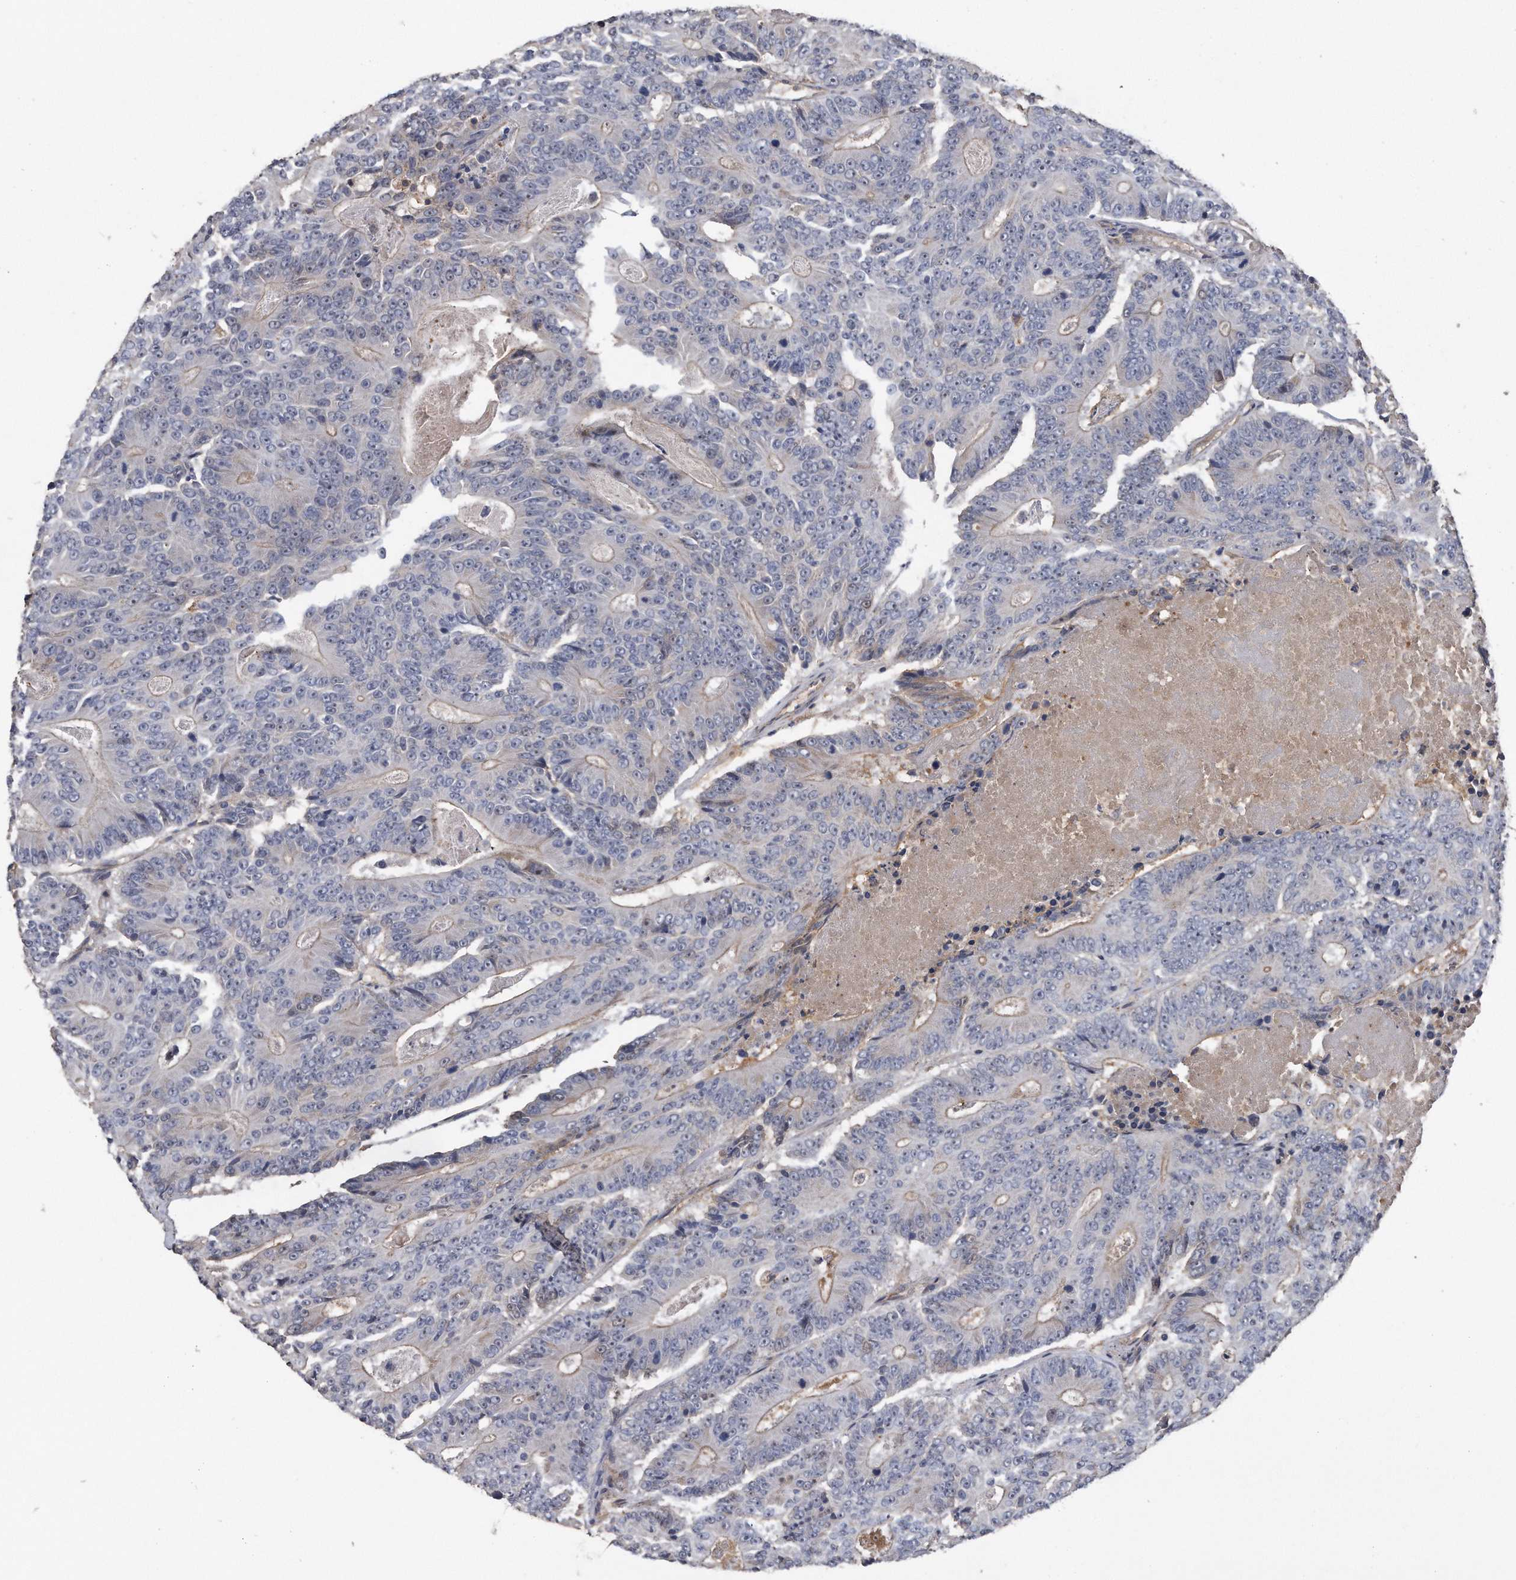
{"staining": {"intensity": "negative", "quantity": "none", "location": "none"}, "tissue": "colorectal cancer", "cell_type": "Tumor cells", "image_type": "cancer", "snomed": [{"axis": "morphology", "description": "Adenocarcinoma, NOS"}, {"axis": "topography", "description": "Colon"}], "caption": "Adenocarcinoma (colorectal) stained for a protein using IHC reveals no positivity tumor cells.", "gene": "KCND3", "patient": {"sex": "male", "age": 83}}